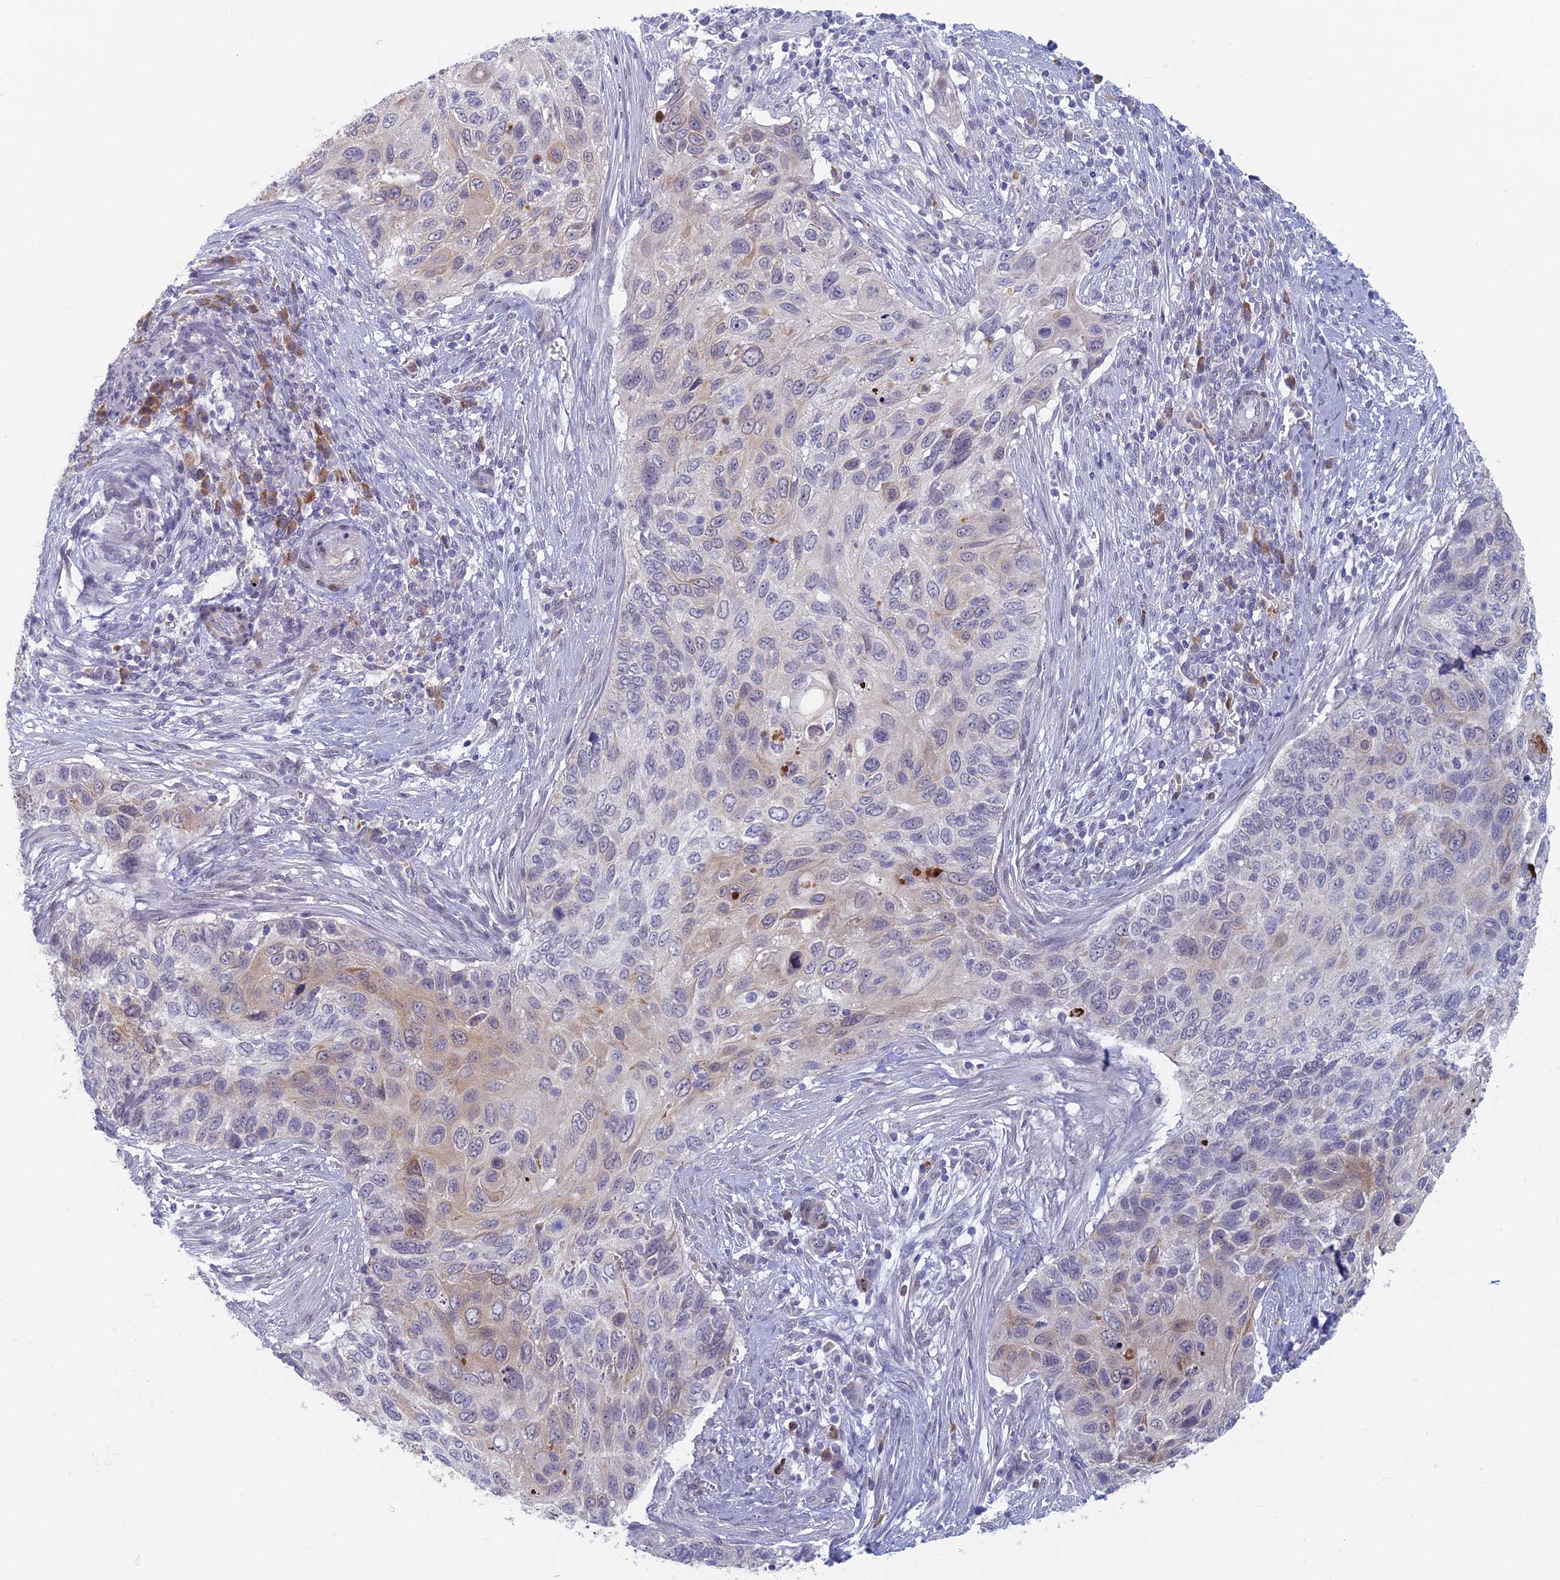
{"staining": {"intensity": "weak", "quantity": "<25%", "location": "cytoplasmic/membranous"}, "tissue": "cervical cancer", "cell_type": "Tumor cells", "image_type": "cancer", "snomed": [{"axis": "morphology", "description": "Squamous cell carcinoma, NOS"}, {"axis": "topography", "description": "Cervix"}], "caption": "The immunohistochemistry micrograph has no significant positivity in tumor cells of cervical squamous cell carcinoma tissue.", "gene": "PPP1R26", "patient": {"sex": "female", "age": 70}}